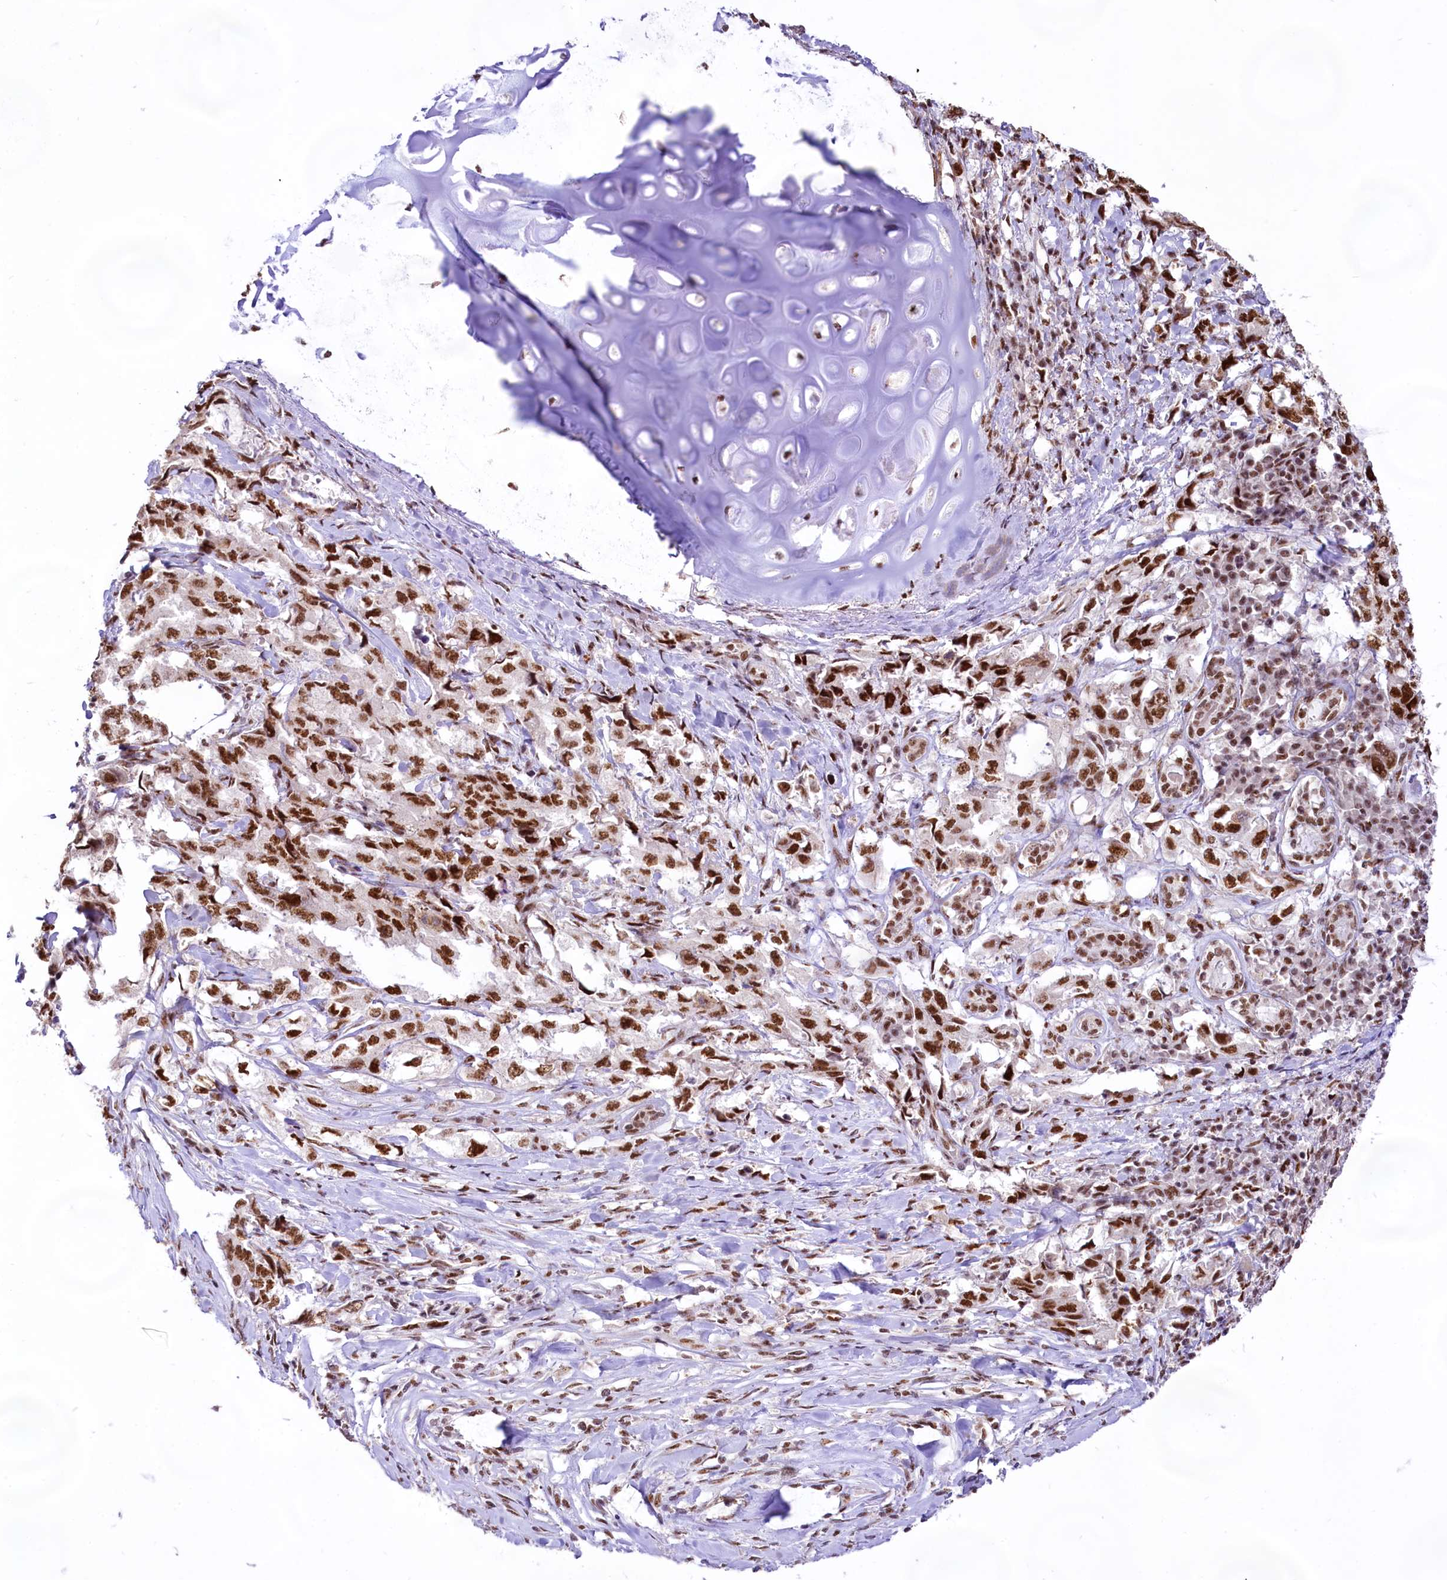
{"staining": {"intensity": "strong", "quantity": ">75%", "location": "nuclear"}, "tissue": "lung cancer", "cell_type": "Tumor cells", "image_type": "cancer", "snomed": [{"axis": "morphology", "description": "Adenocarcinoma, NOS"}, {"axis": "topography", "description": "Lung"}], "caption": "The image exhibits immunohistochemical staining of adenocarcinoma (lung). There is strong nuclear expression is identified in approximately >75% of tumor cells.", "gene": "HIRA", "patient": {"sex": "female", "age": 51}}